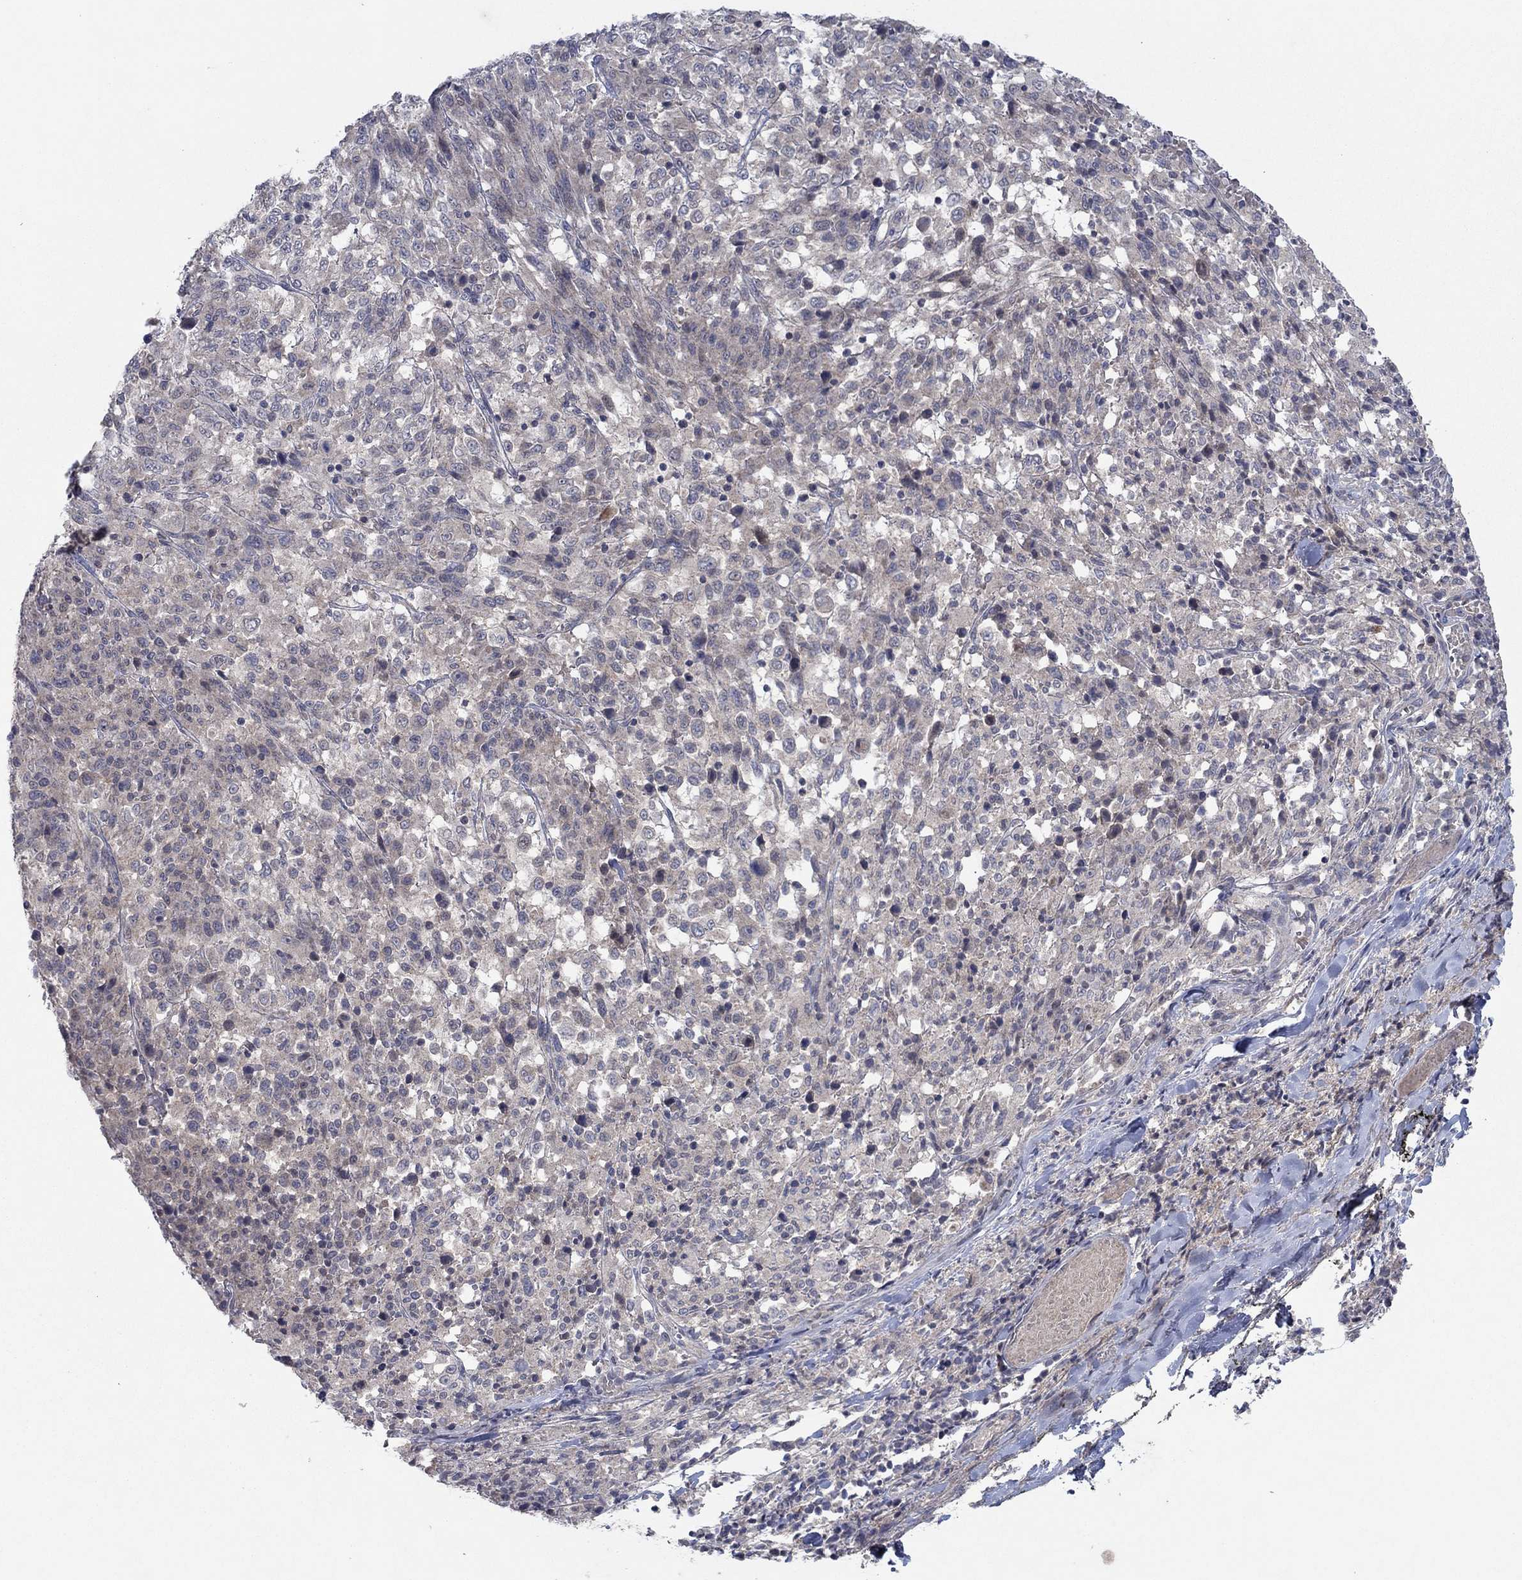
{"staining": {"intensity": "negative", "quantity": "none", "location": "none"}, "tissue": "melanoma", "cell_type": "Tumor cells", "image_type": "cancer", "snomed": [{"axis": "morphology", "description": "Malignant melanoma, NOS"}, {"axis": "topography", "description": "Skin"}], "caption": "This image is of malignant melanoma stained with immunohistochemistry to label a protein in brown with the nuclei are counter-stained blue. There is no positivity in tumor cells. (DAB (3,3'-diaminobenzidine) immunohistochemistry (IHC) with hematoxylin counter stain).", "gene": "IL4", "patient": {"sex": "female", "age": 91}}